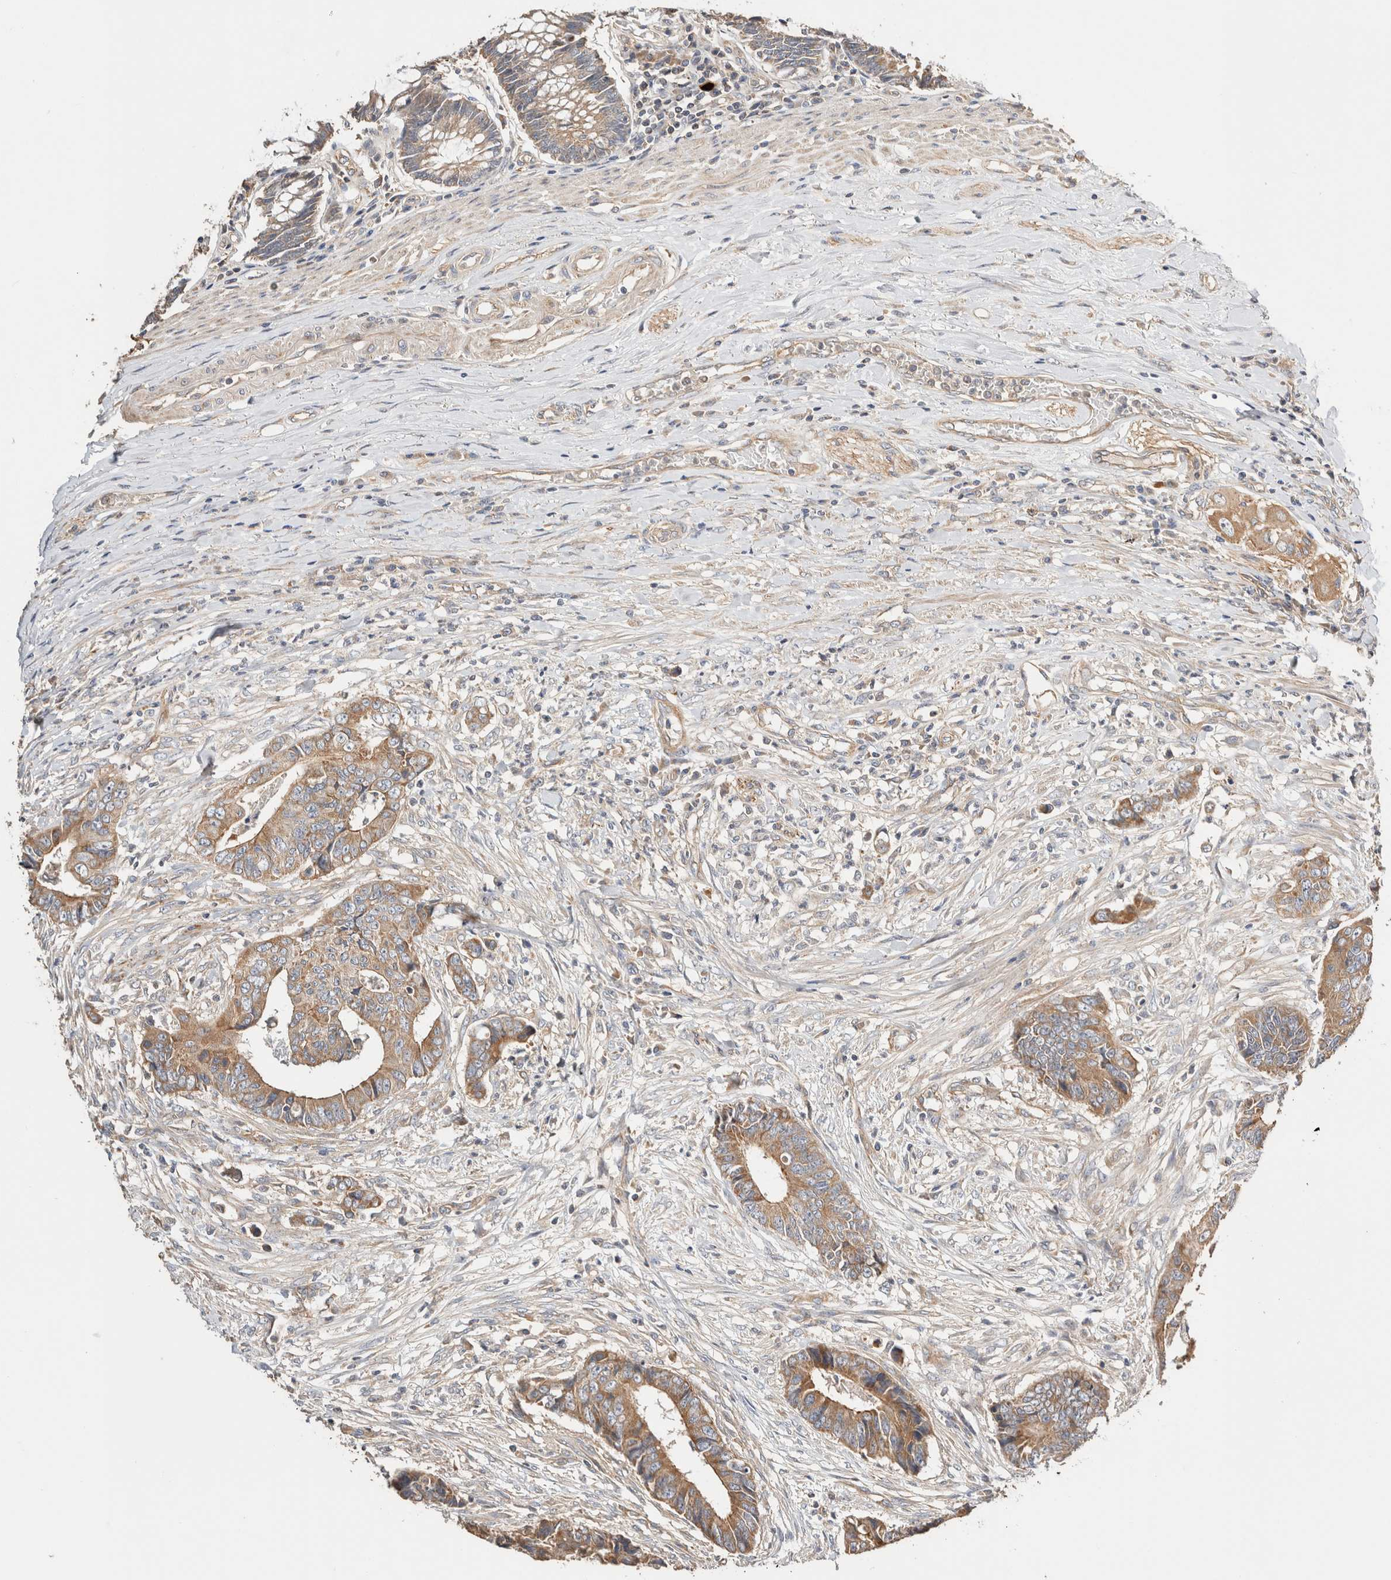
{"staining": {"intensity": "moderate", "quantity": ">75%", "location": "cytoplasmic/membranous"}, "tissue": "colorectal cancer", "cell_type": "Tumor cells", "image_type": "cancer", "snomed": [{"axis": "morphology", "description": "Adenocarcinoma, NOS"}, {"axis": "topography", "description": "Rectum"}], "caption": "Immunohistochemistry image of neoplastic tissue: colorectal cancer (adenocarcinoma) stained using IHC reveals medium levels of moderate protein expression localized specifically in the cytoplasmic/membranous of tumor cells, appearing as a cytoplasmic/membranous brown color.", "gene": "B3GNTL1", "patient": {"sex": "male", "age": 84}}